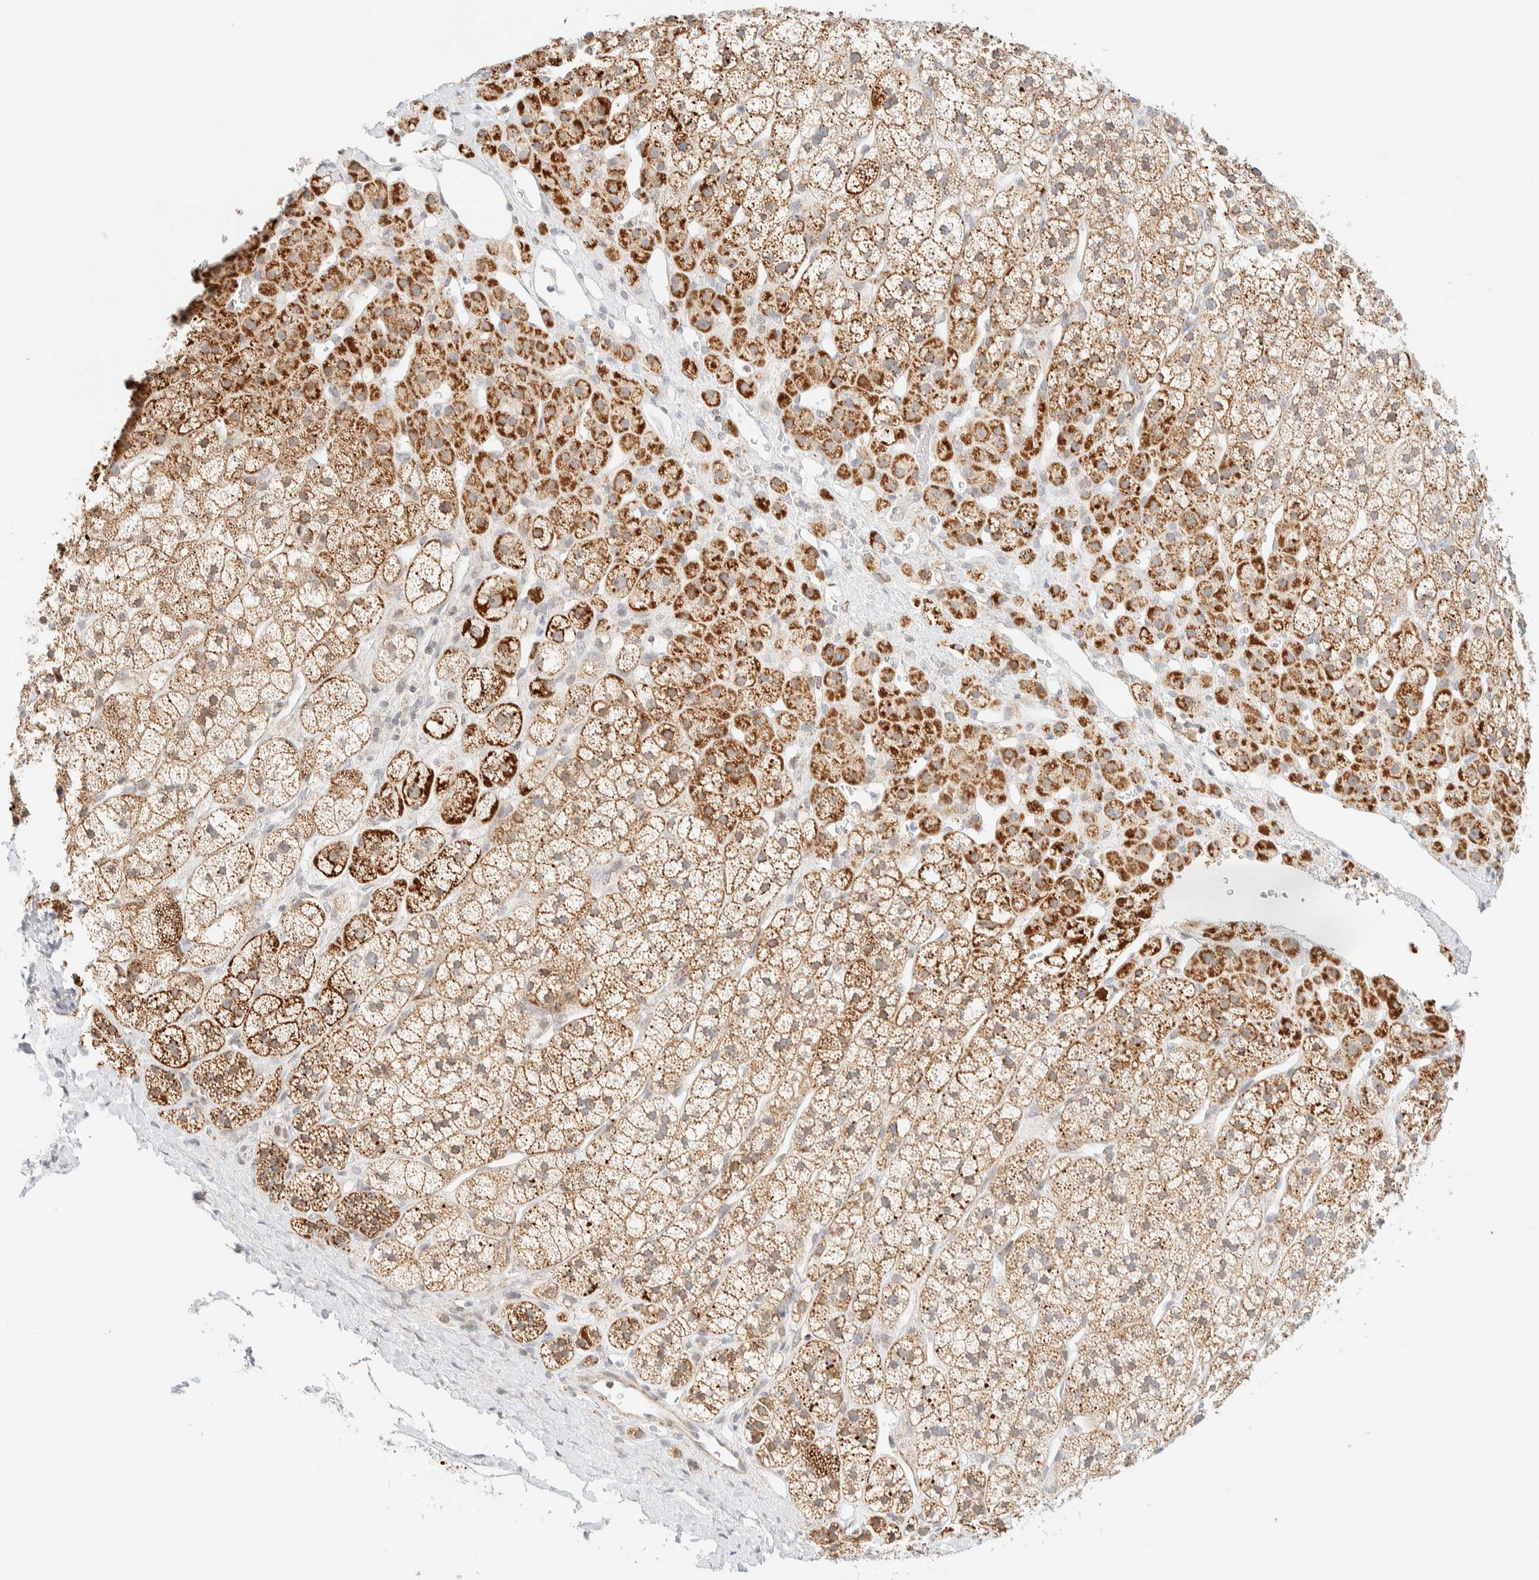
{"staining": {"intensity": "moderate", "quantity": ">75%", "location": "cytoplasmic/membranous"}, "tissue": "adrenal gland", "cell_type": "Glandular cells", "image_type": "normal", "snomed": [{"axis": "morphology", "description": "Normal tissue, NOS"}, {"axis": "topography", "description": "Adrenal gland"}], "caption": "This micrograph displays immunohistochemistry staining of benign adrenal gland, with medium moderate cytoplasmic/membranous expression in about >75% of glandular cells.", "gene": "PPM1K", "patient": {"sex": "male", "age": 56}}